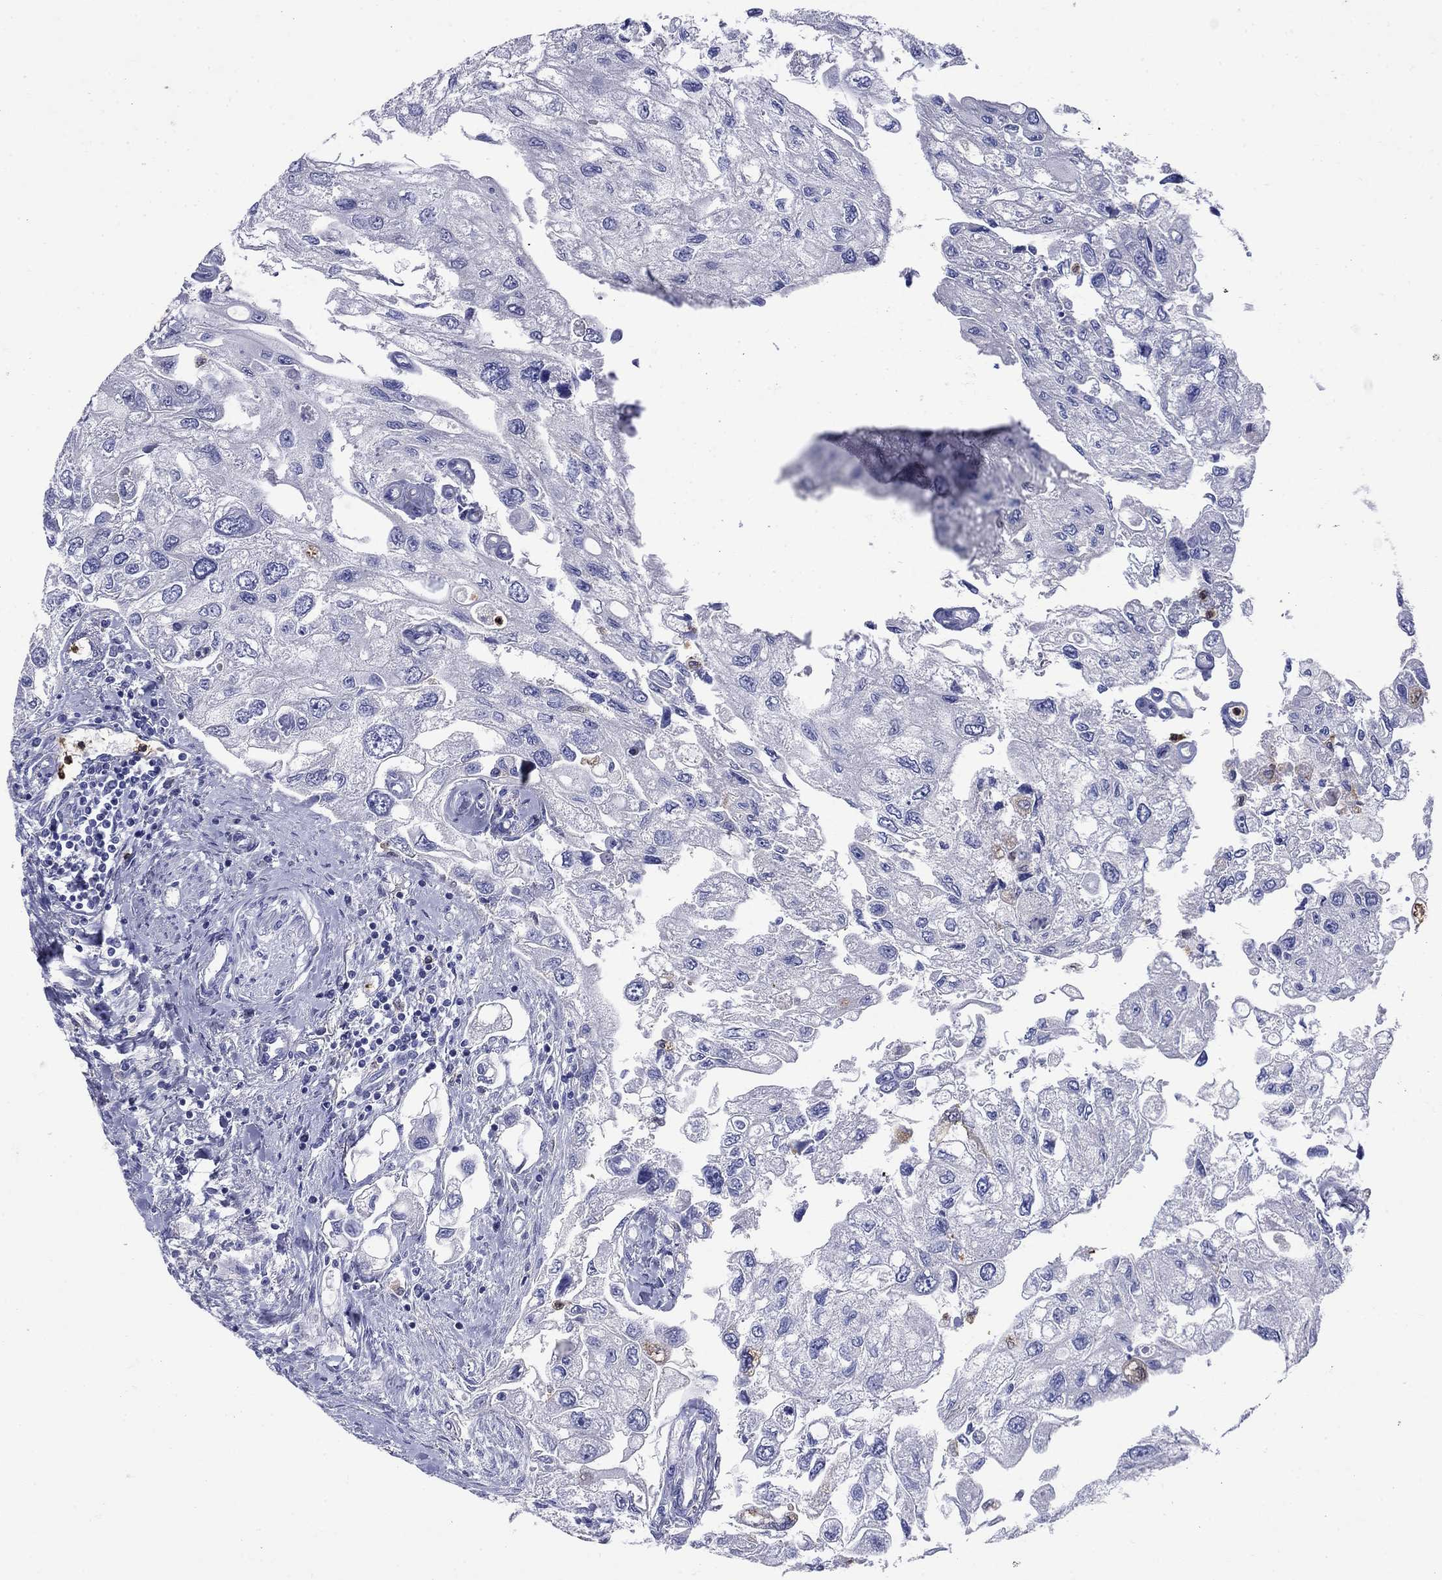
{"staining": {"intensity": "negative", "quantity": "none", "location": "none"}, "tissue": "urothelial cancer", "cell_type": "Tumor cells", "image_type": "cancer", "snomed": [{"axis": "morphology", "description": "Urothelial carcinoma, High grade"}, {"axis": "topography", "description": "Urinary bladder"}], "caption": "This is an immunohistochemistry micrograph of urothelial carcinoma (high-grade). There is no positivity in tumor cells.", "gene": "TFR2", "patient": {"sex": "male", "age": 59}}